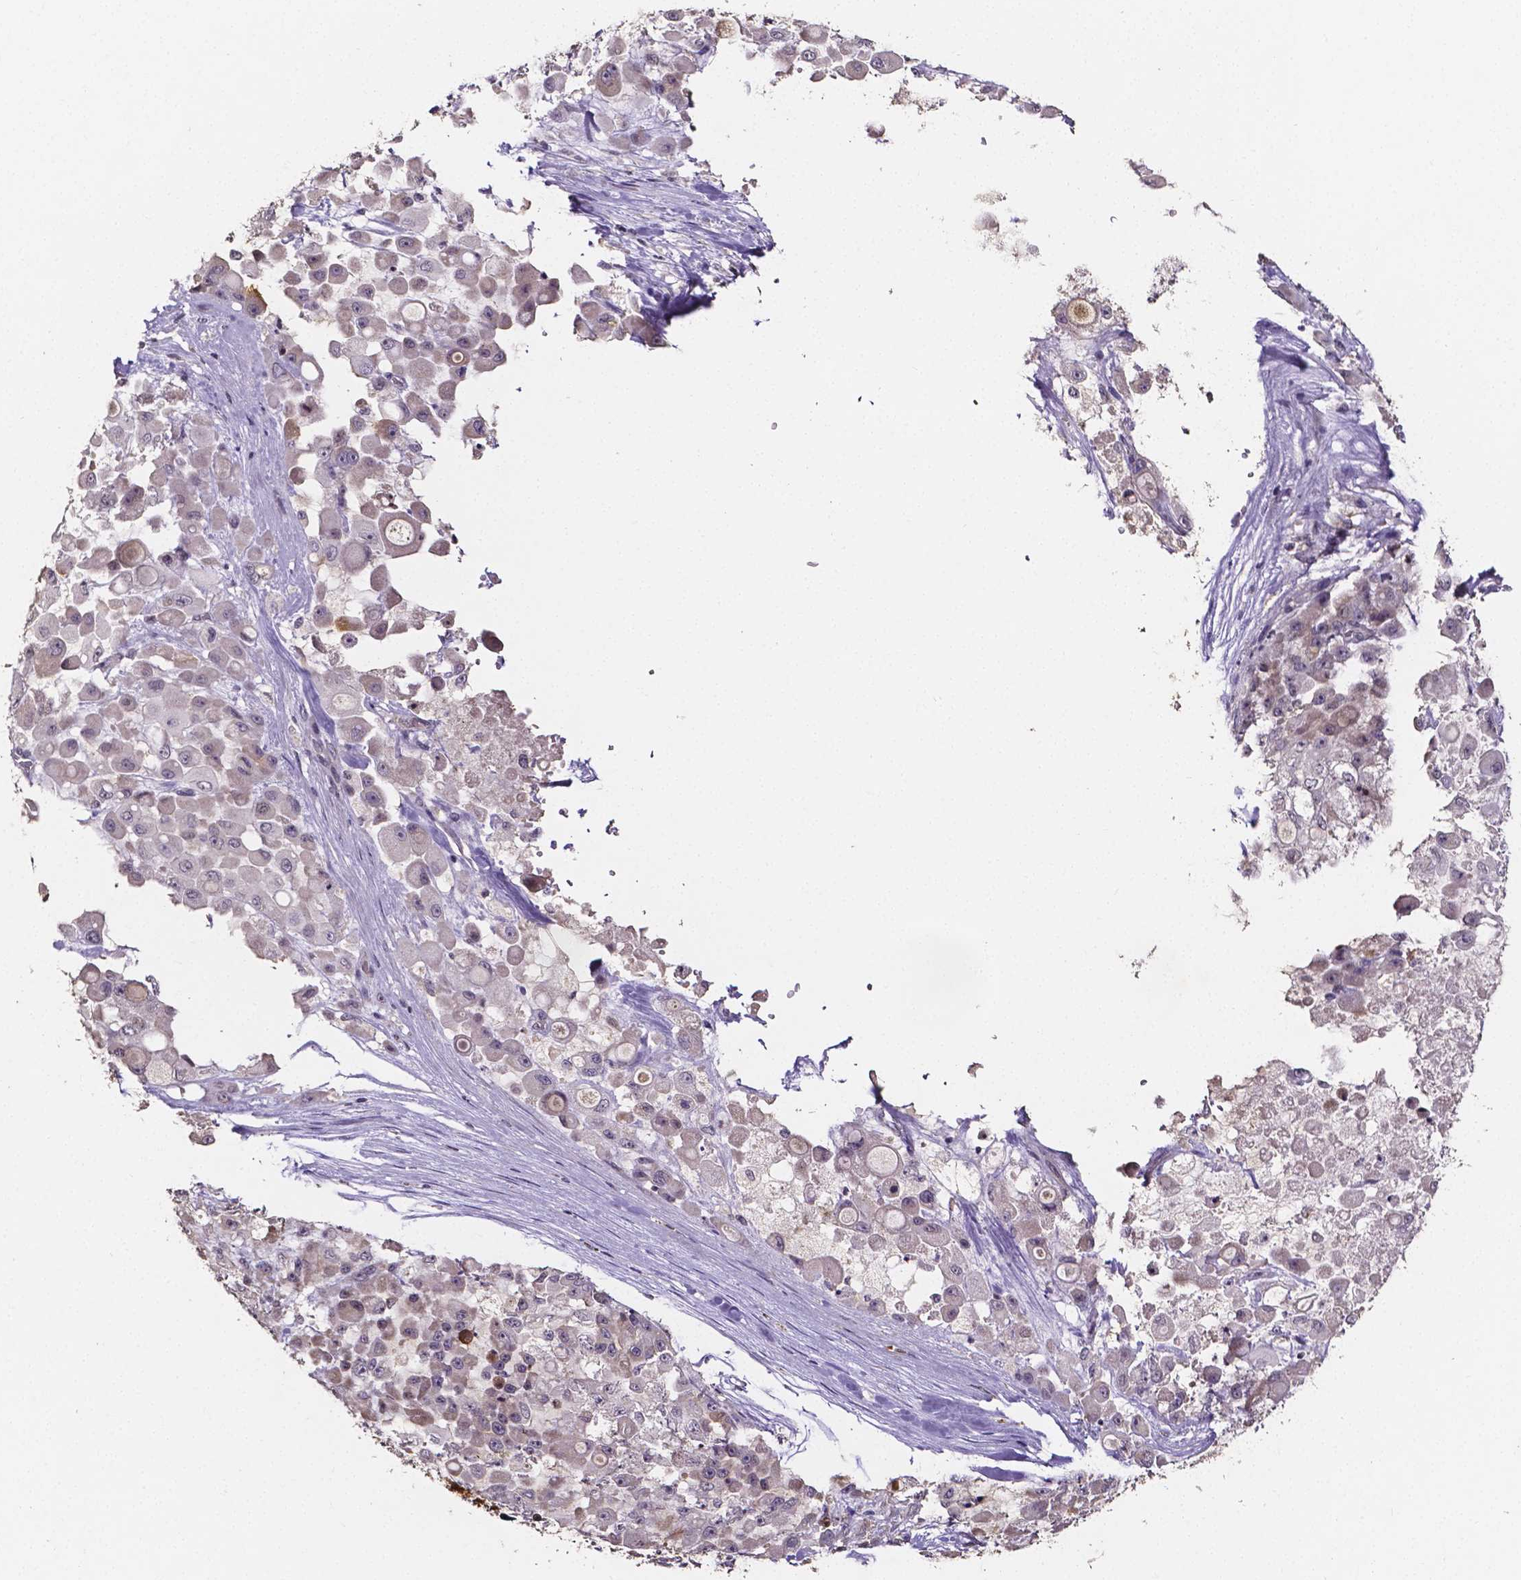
{"staining": {"intensity": "negative", "quantity": "none", "location": "none"}, "tissue": "stomach cancer", "cell_type": "Tumor cells", "image_type": "cancer", "snomed": [{"axis": "morphology", "description": "Adenocarcinoma, NOS"}, {"axis": "topography", "description": "Stomach"}], "caption": "A histopathology image of adenocarcinoma (stomach) stained for a protein displays no brown staining in tumor cells.", "gene": "NRGN", "patient": {"sex": "female", "age": 76}}